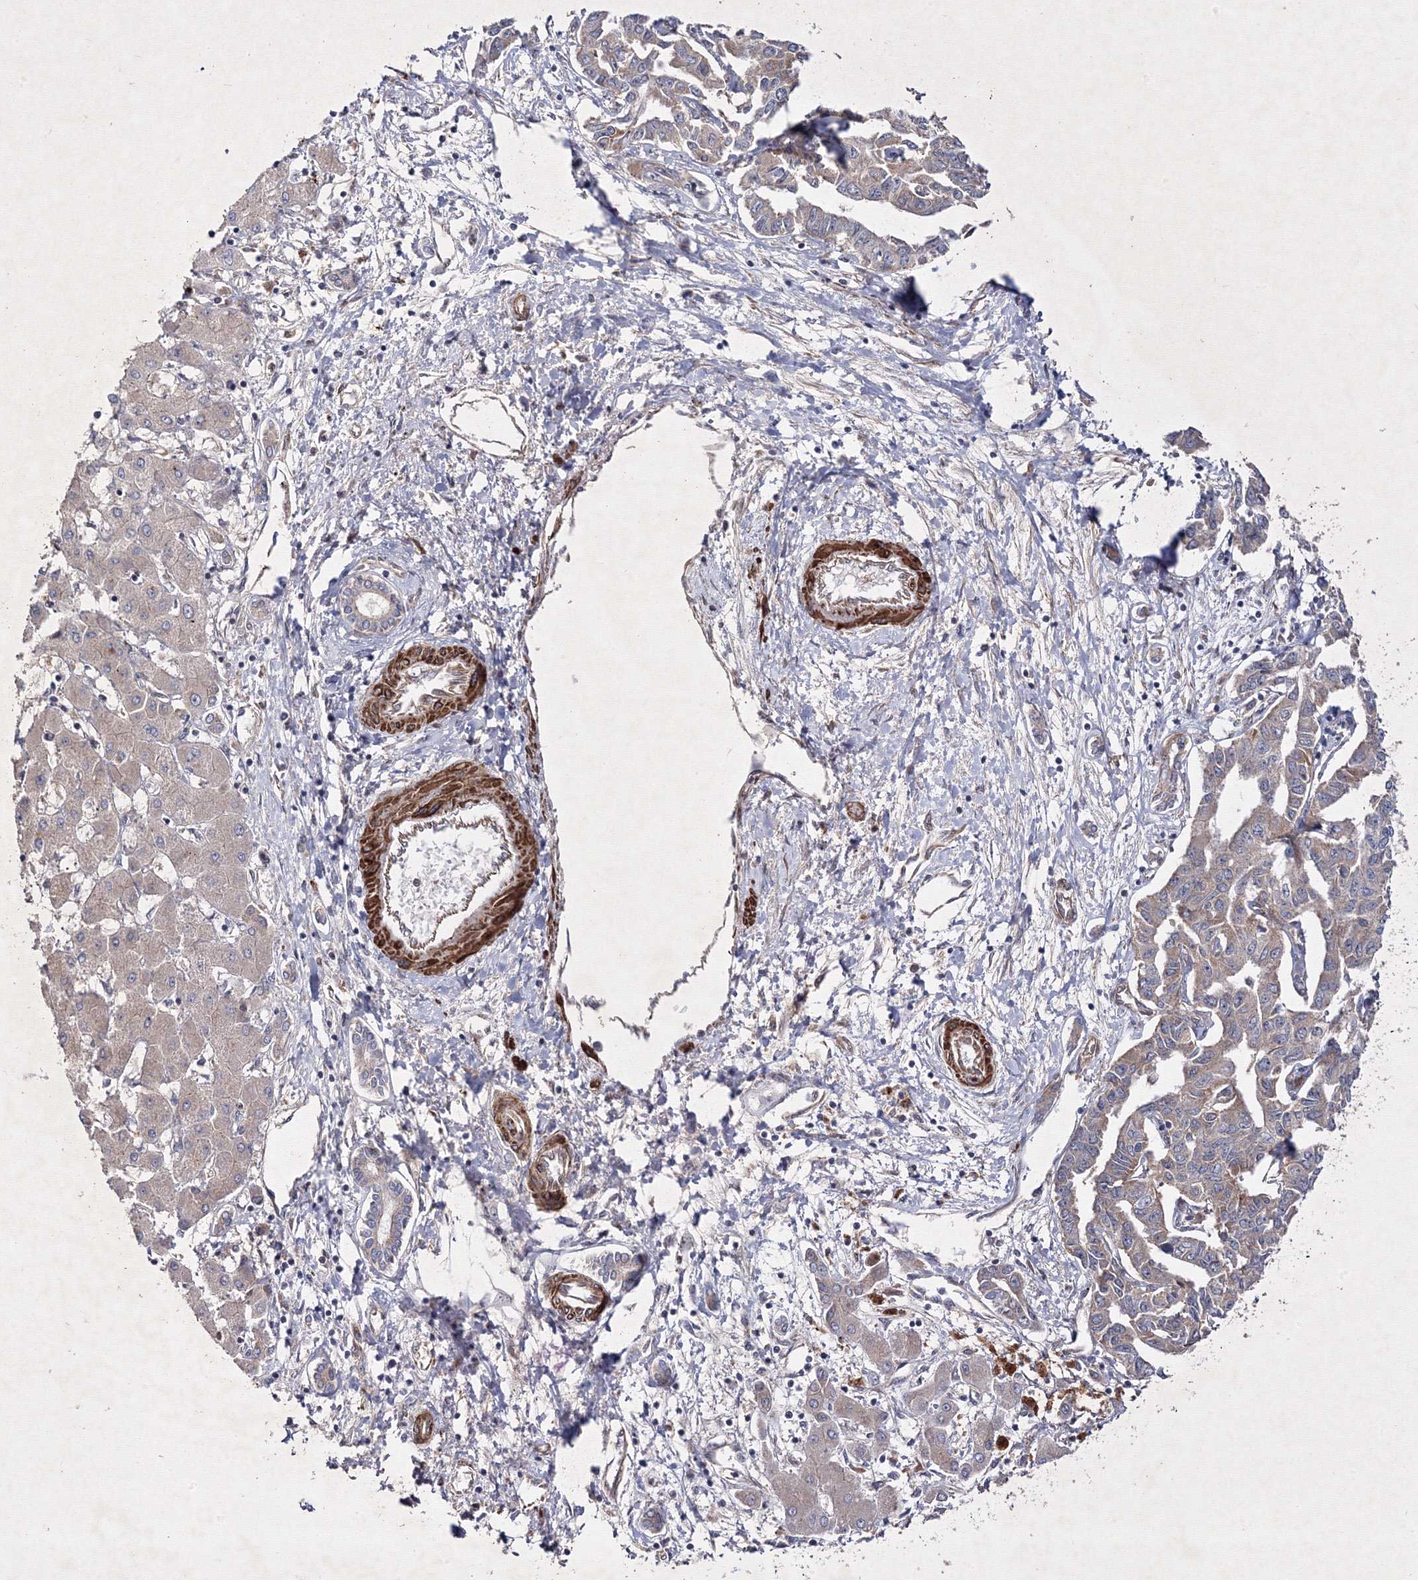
{"staining": {"intensity": "weak", "quantity": ">75%", "location": "cytoplasmic/membranous"}, "tissue": "liver cancer", "cell_type": "Tumor cells", "image_type": "cancer", "snomed": [{"axis": "morphology", "description": "Cholangiocarcinoma"}, {"axis": "topography", "description": "Liver"}], "caption": "Immunohistochemical staining of human liver cholangiocarcinoma shows low levels of weak cytoplasmic/membranous expression in approximately >75% of tumor cells.", "gene": "GFM1", "patient": {"sex": "male", "age": 59}}